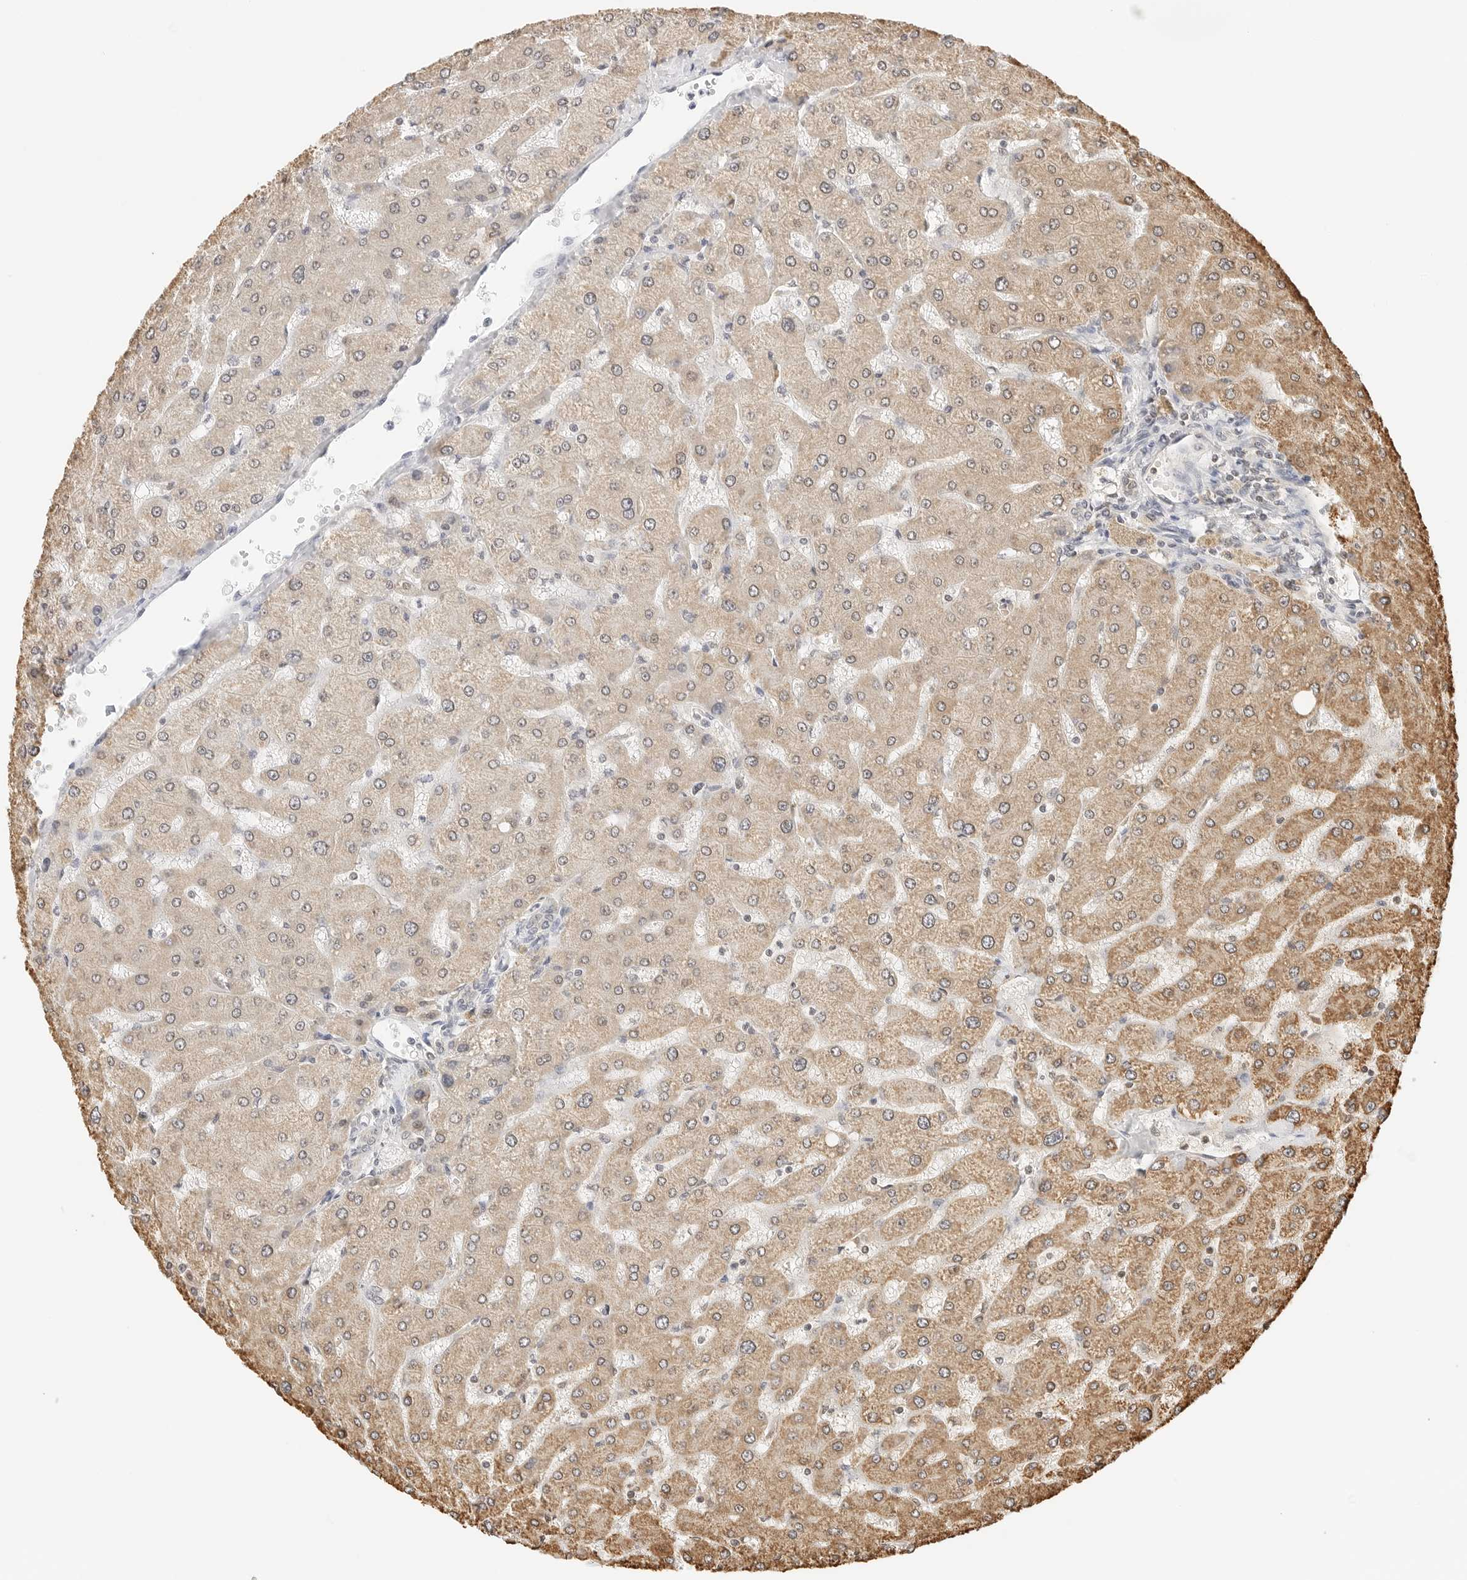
{"staining": {"intensity": "weak", "quantity": "<25%", "location": "cytoplasmic/membranous"}, "tissue": "liver", "cell_type": "Cholangiocytes", "image_type": "normal", "snomed": [{"axis": "morphology", "description": "Normal tissue, NOS"}, {"axis": "topography", "description": "Liver"}], "caption": "This is a histopathology image of immunohistochemistry staining of unremarkable liver, which shows no staining in cholangiocytes.", "gene": "ATL1", "patient": {"sex": "male", "age": 55}}